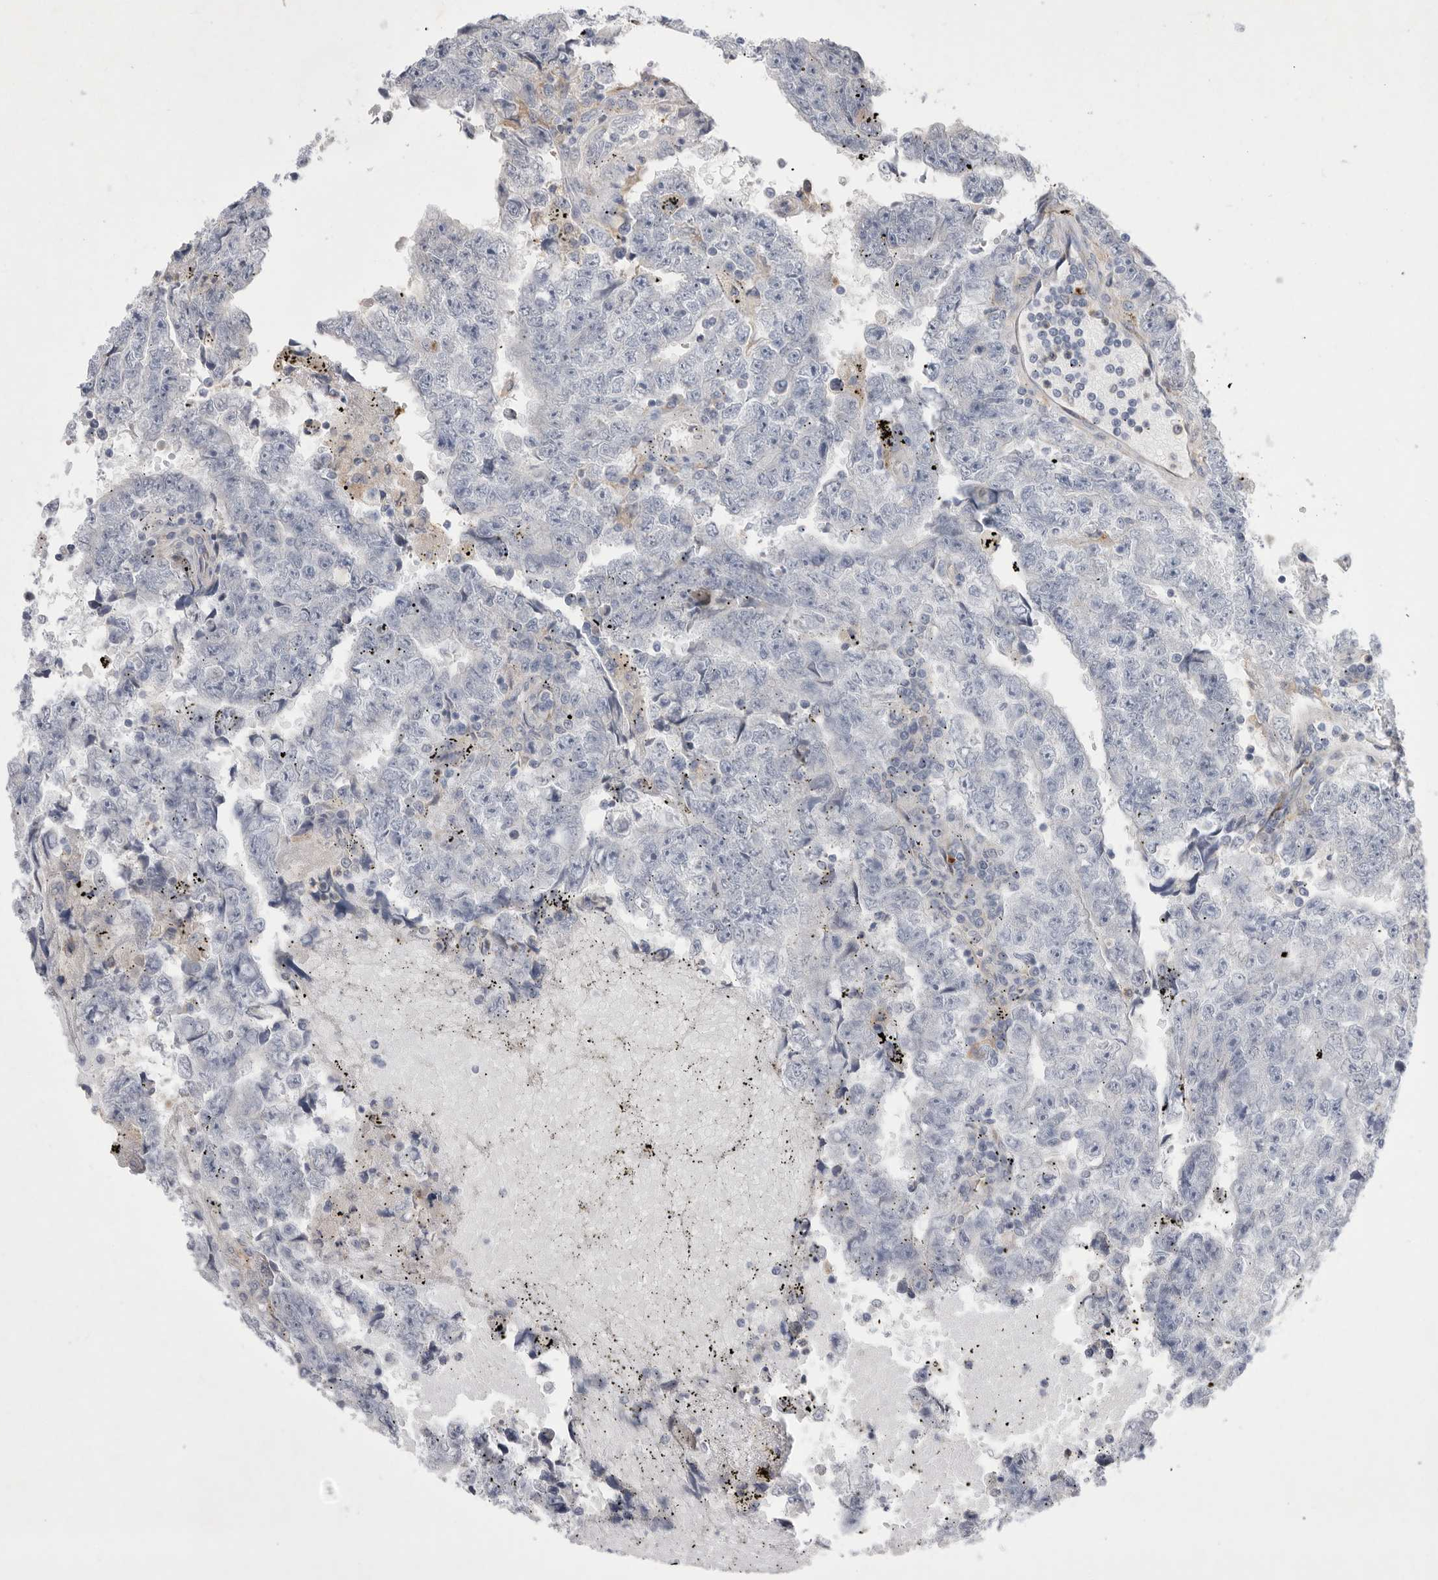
{"staining": {"intensity": "negative", "quantity": "none", "location": "none"}, "tissue": "testis cancer", "cell_type": "Tumor cells", "image_type": "cancer", "snomed": [{"axis": "morphology", "description": "Carcinoma, Embryonal, NOS"}, {"axis": "topography", "description": "Testis"}], "caption": "Testis cancer stained for a protein using IHC exhibits no staining tumor cells.", "gene": "SIGLEC10", "patient": {"sex": "male", "age": 25}}